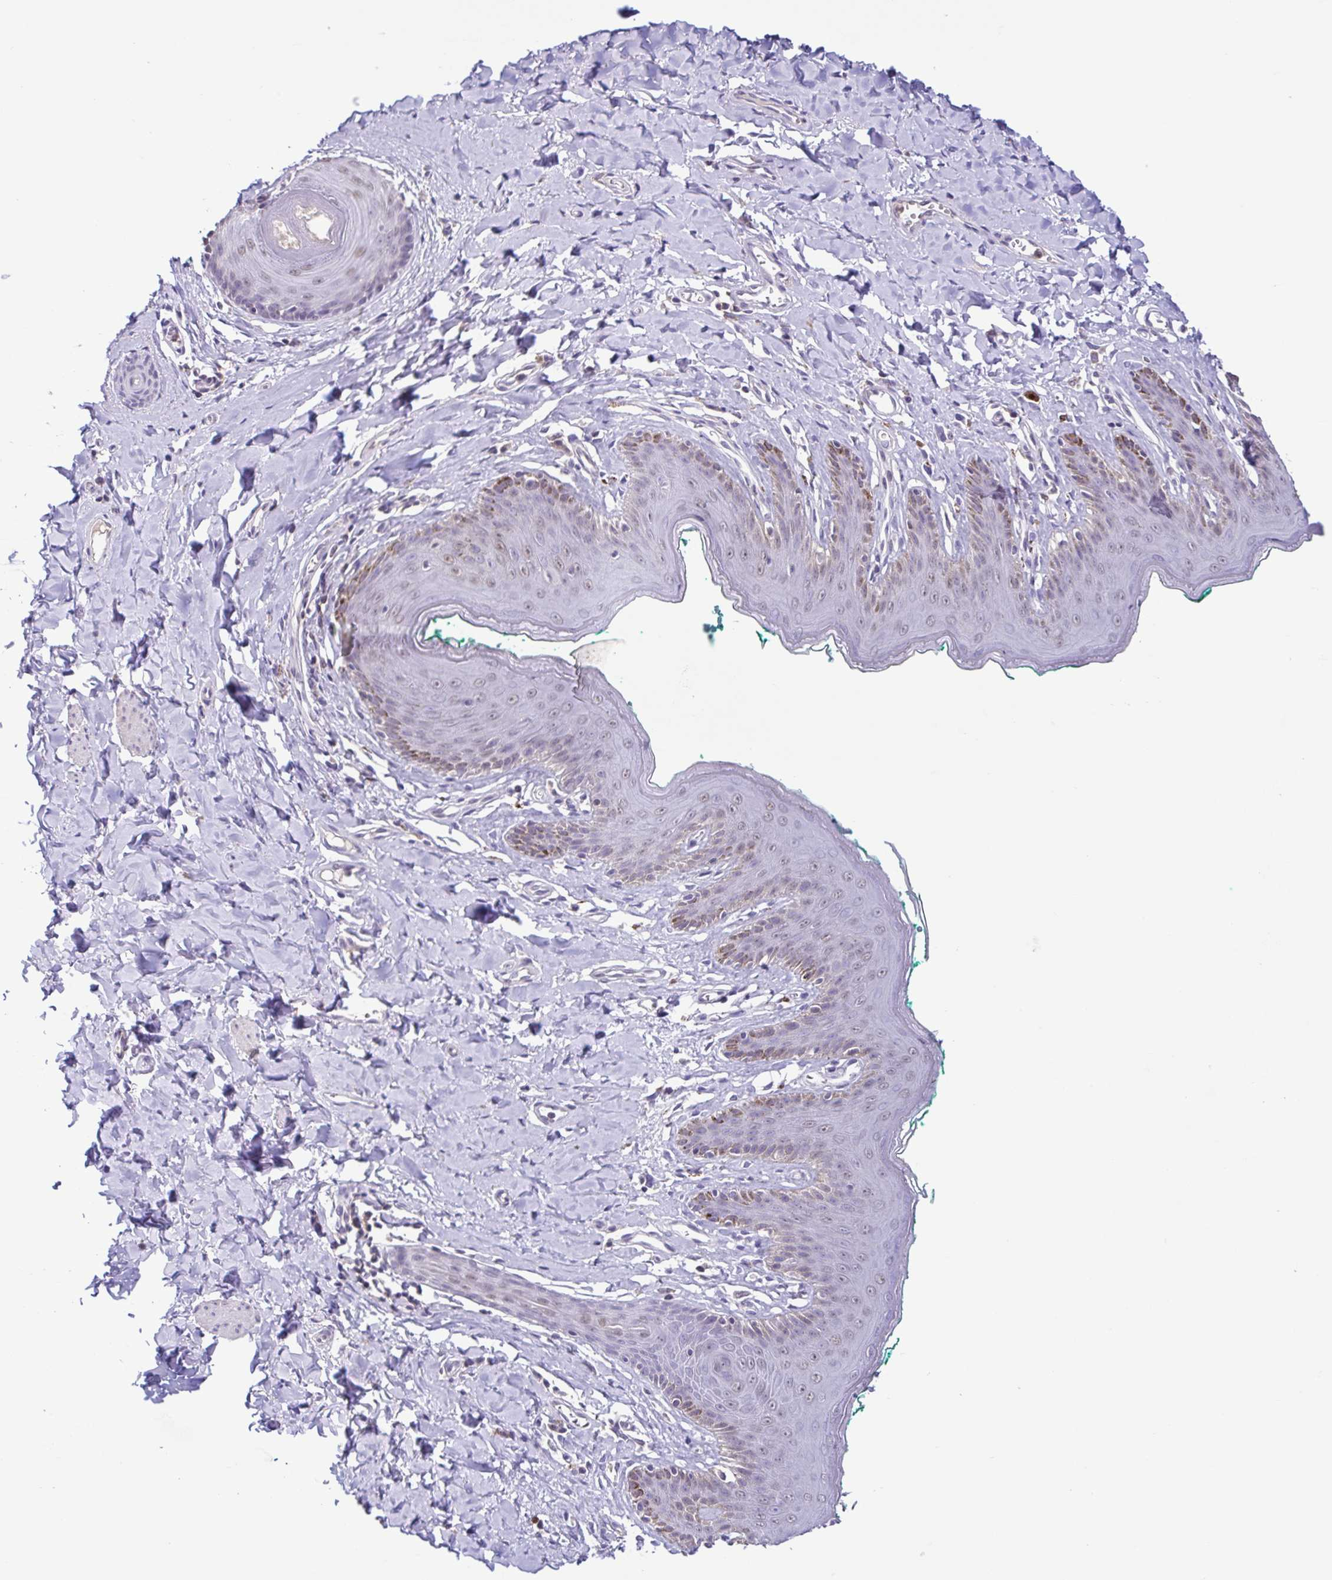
{"staining": {"intensity": "weak", "quantity": "<25%", "location": "cytoplasmic/membranous"}, "tissue": "skin", "cell_type": "Epidermal cells", "image_type": "normal", "snomed": [{"axis": "morphology", "description": "Normal tissue, NOS"}, {"axis": "topography", "description": "Vulva"}, {"axis": "topography", "description": "Peripheral nerve tissue"}], "caption": "Immunohistochemical staining of normal skin exhibits no significant staining in epidermal cells. (DAB (3,3'-diaminobenzidine) IHC, high magnification).", "gene": "ACTRT3", "patient": {"sex": "female", "age": 66}}